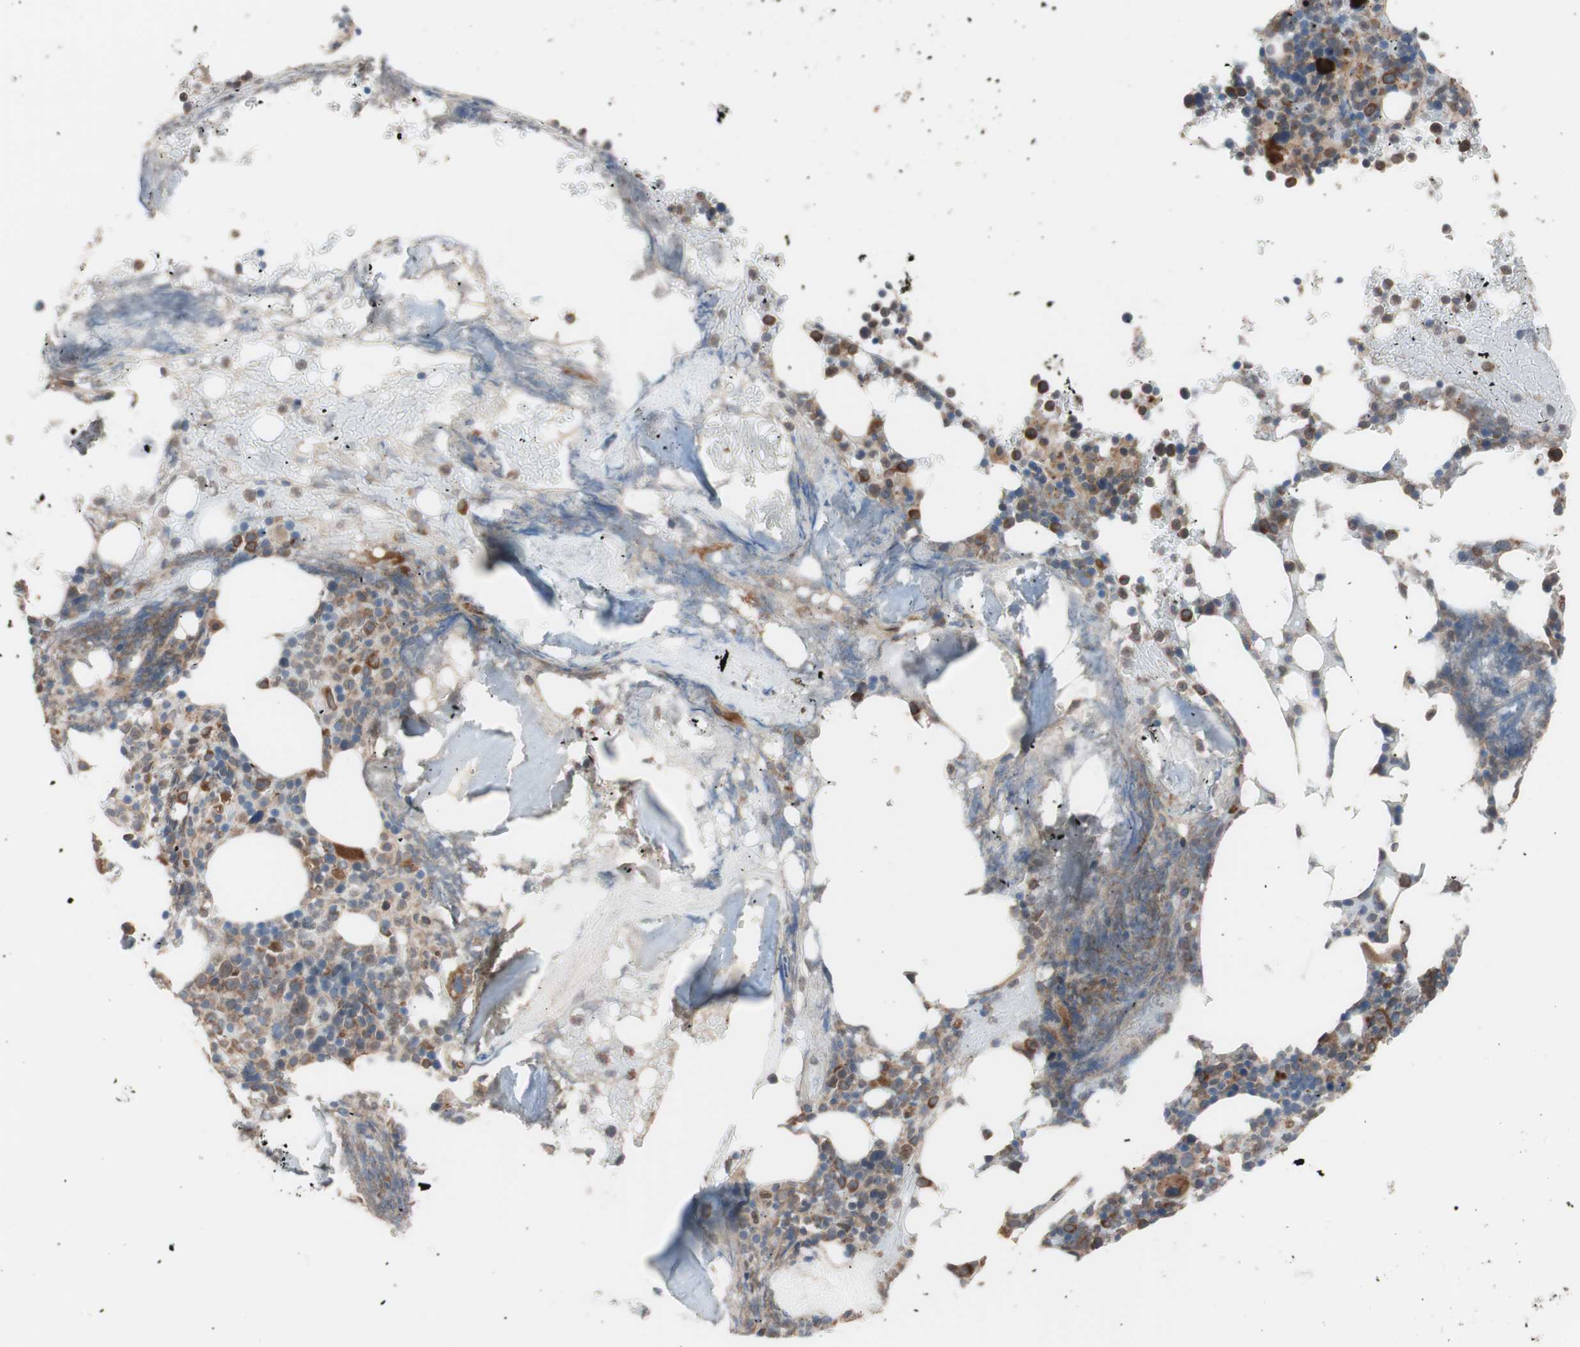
{"staining": {"intensity": "moderate", "quantity": "25%-75%", "location": "cytoplasmic/membranous"}, "tissue": "bone marrow", "cell_type": "Hematopoietic cells", "image_type": "normal", "snomed": [{"axis": "morphology", "description": "Normal tissue, NOS"}, {"axis": "topography", "description": "Bone marrow"}], "caption": "The micrograph displays staining of normal bone marrow, revealing moderate cytoplasmic/membranous protein expression (brown color) within hematopoietic cells.", "gene": "SDC4", "patient": {"sex": "female", "age": 66}}